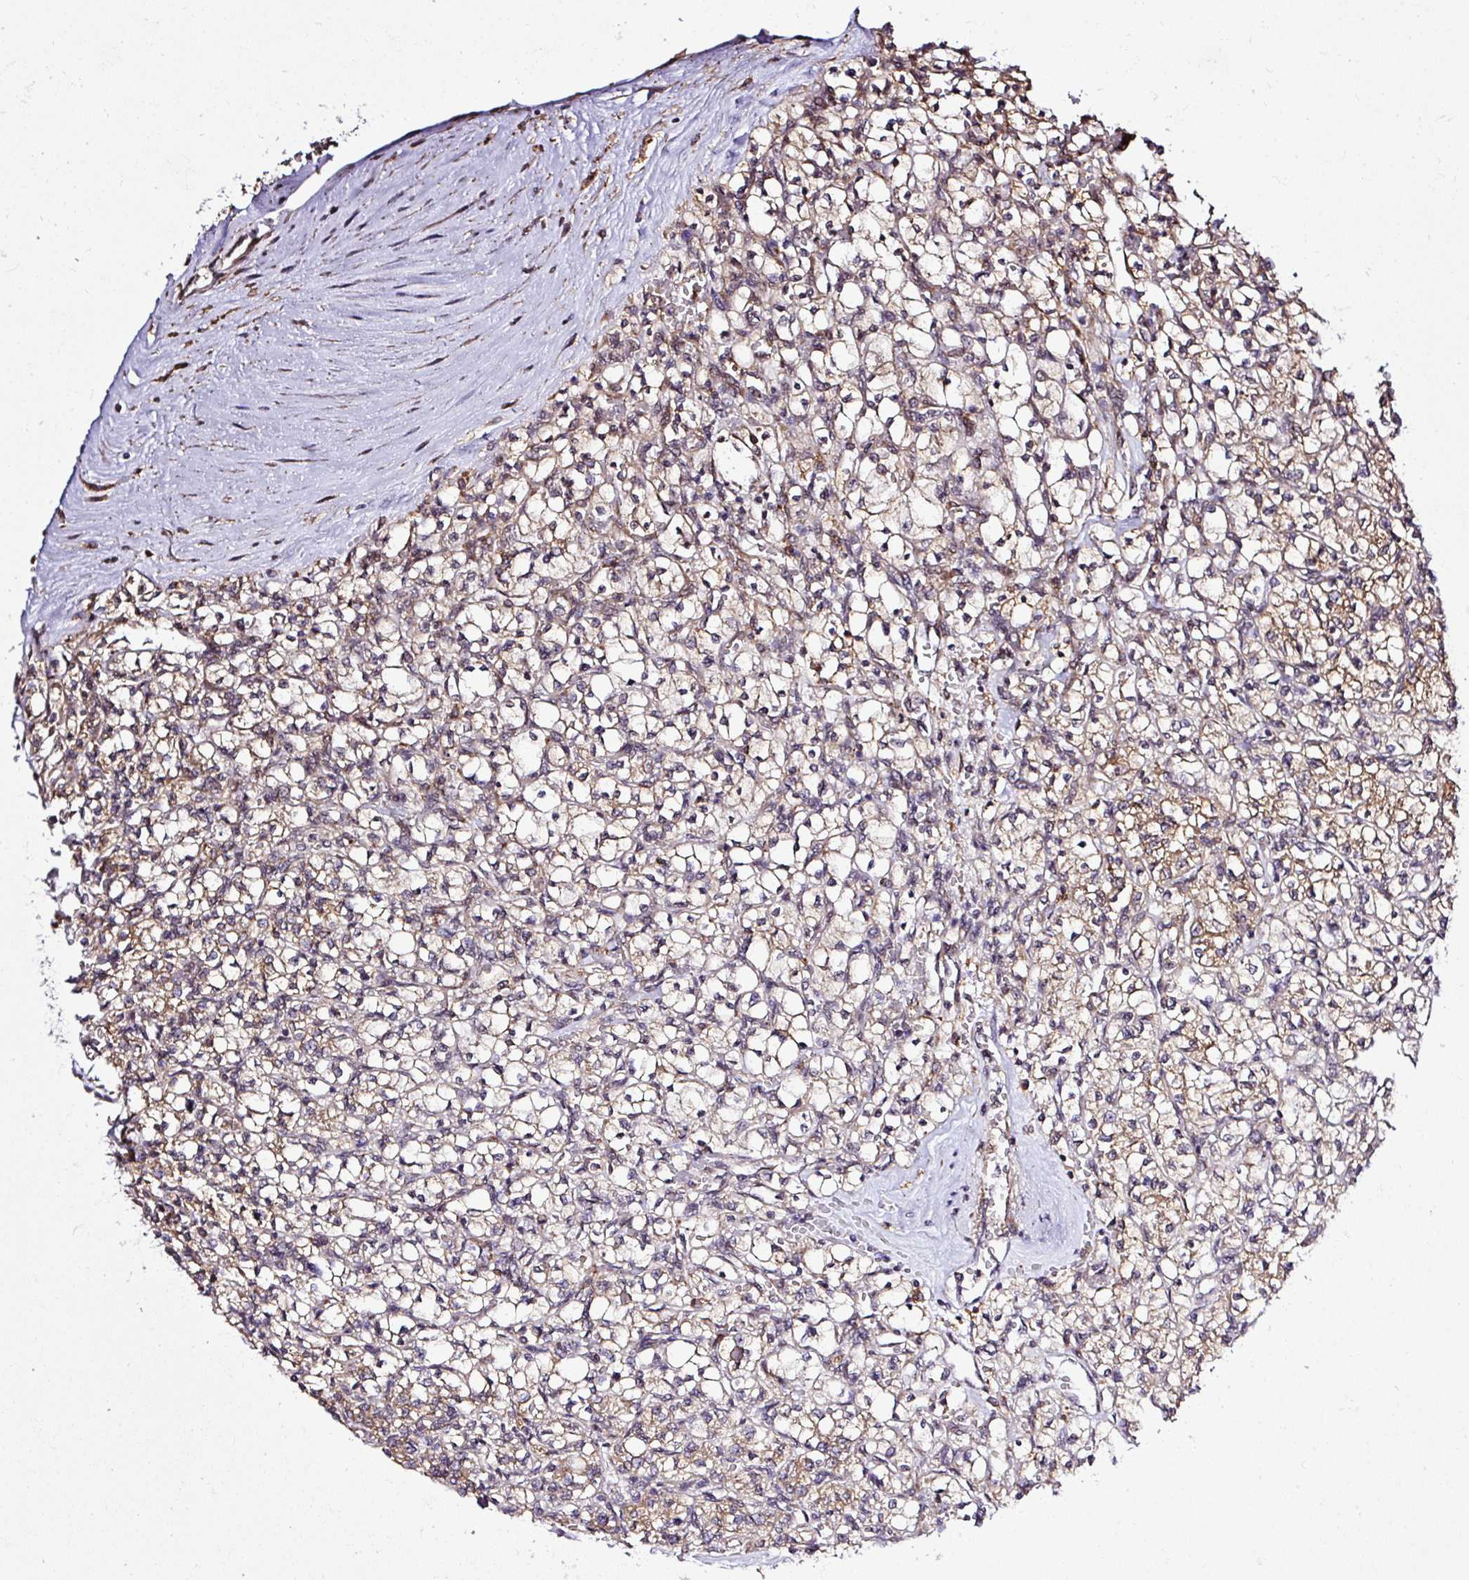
{"staining": {"intensity": "weak", "quantity": "<25%", "location": "cytoplasmic/membranous"}, "tissue": "renal cancer", "cell_type": "Tumor cells", "image_type": "cancer", "snomed": [{"axis": "morphology", "description": "Adenocarcinoma, NOS"}, {"axis": "topography", "description": "Kidney"}], "caption": "Tumor cells show no significant protein staining in renal cancer.", "gene": "FAM153A", "patient": {"sex": "female", "age": 64}}